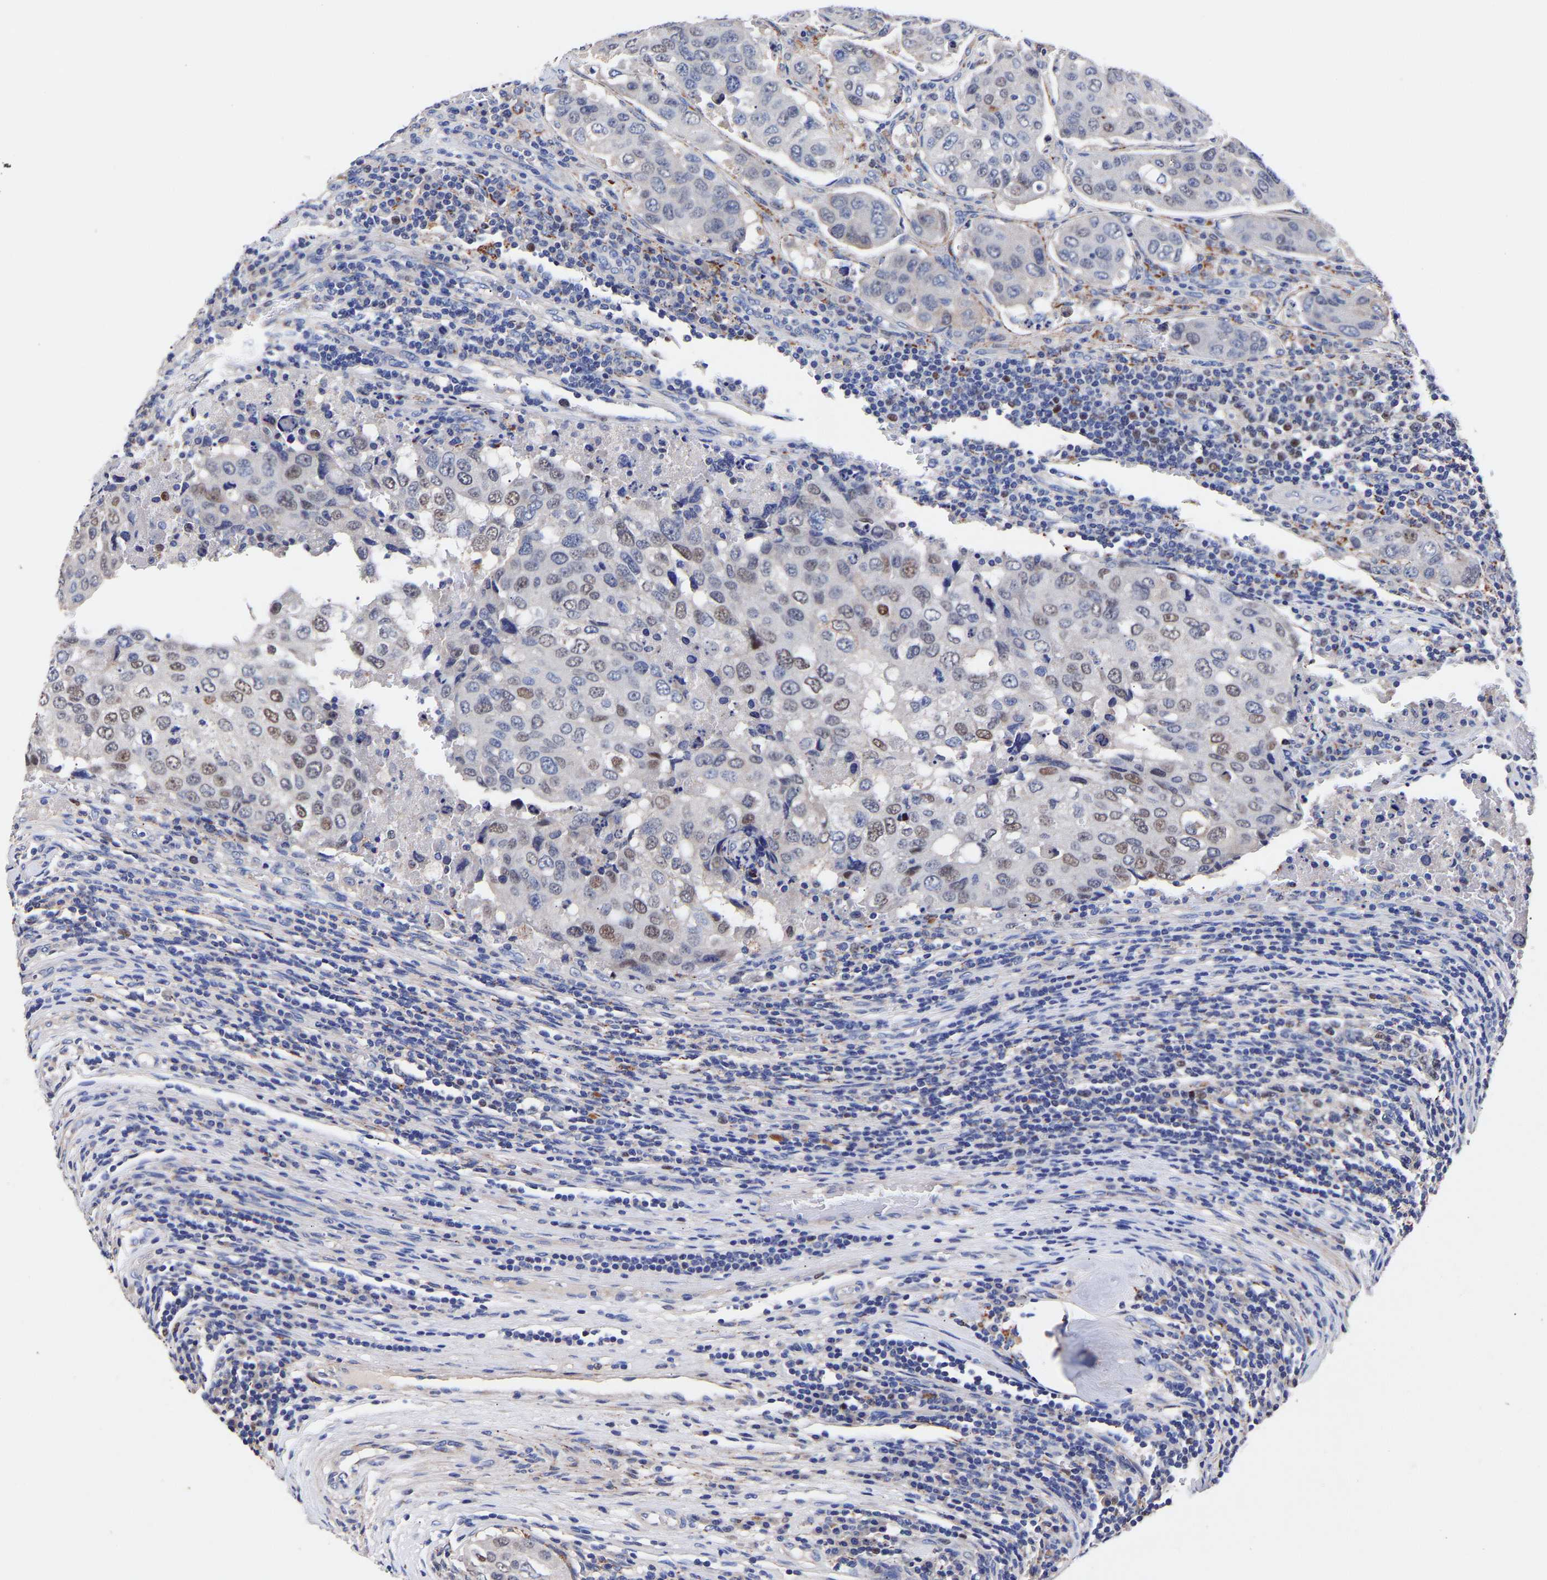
{"staining": {"intensity": "weak", "quantity": "<25%", "location": "nuclear"}, "tissue": "urothelial cancer", "cell_type": "Tumor cells", "image_type": "cancer", "snomed": [{"axis": "morphology", "description": "Urothelial carcinoma, High grade"}, {"axis": "topography", "description": "Lymph node"}, {"axis": "topography", "description": "Urinary bladder"}], "caption": "There is no significant positivity in tumor cells of urothelial cancer.", "gene": "SEM1", "patient": {"sex": "male", "age": 51}}